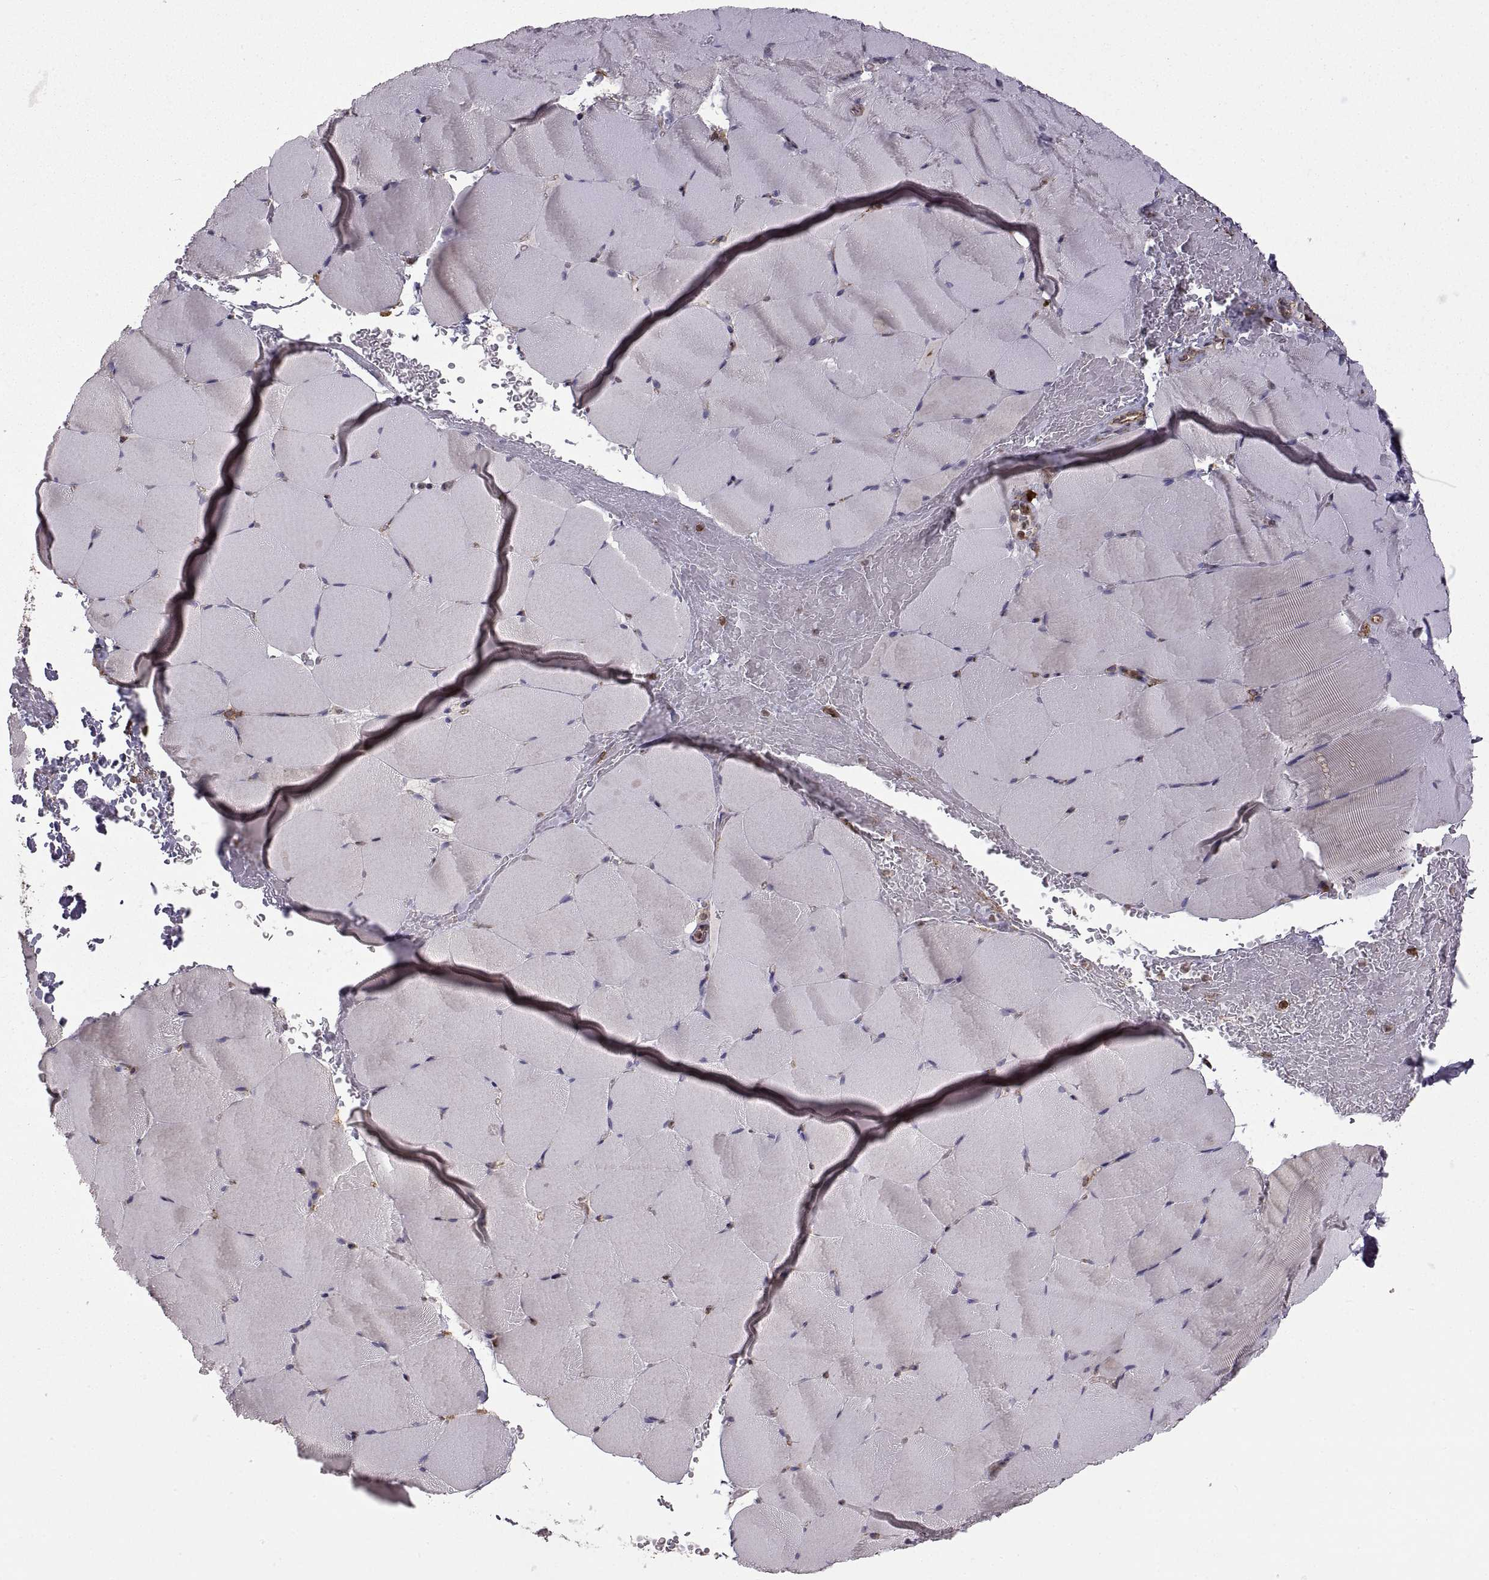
{"staining": {"intensity": "negative", "quantity": "none", "location": "none"}, "tissue": "skeletal muscle", "cell_type": "Myocytes", "image_type": "normal", "snomed": [{"axis": "morphology", "description": "Normal tissue, NOS"}, {"axis": "topography", "description": "Skeletal muscle"}], "caption": "Myocytes are negative for brown protein staining in unremarkable skeletal muscle. (Stains: DAB (3,3'-diaminobenzidine) IHC with hematoxylin counter stain, Microscopy: brightfield microscopy at high magnification).", "gene": "PDIA3", "patient": {"sex": "female", "age": 37}}